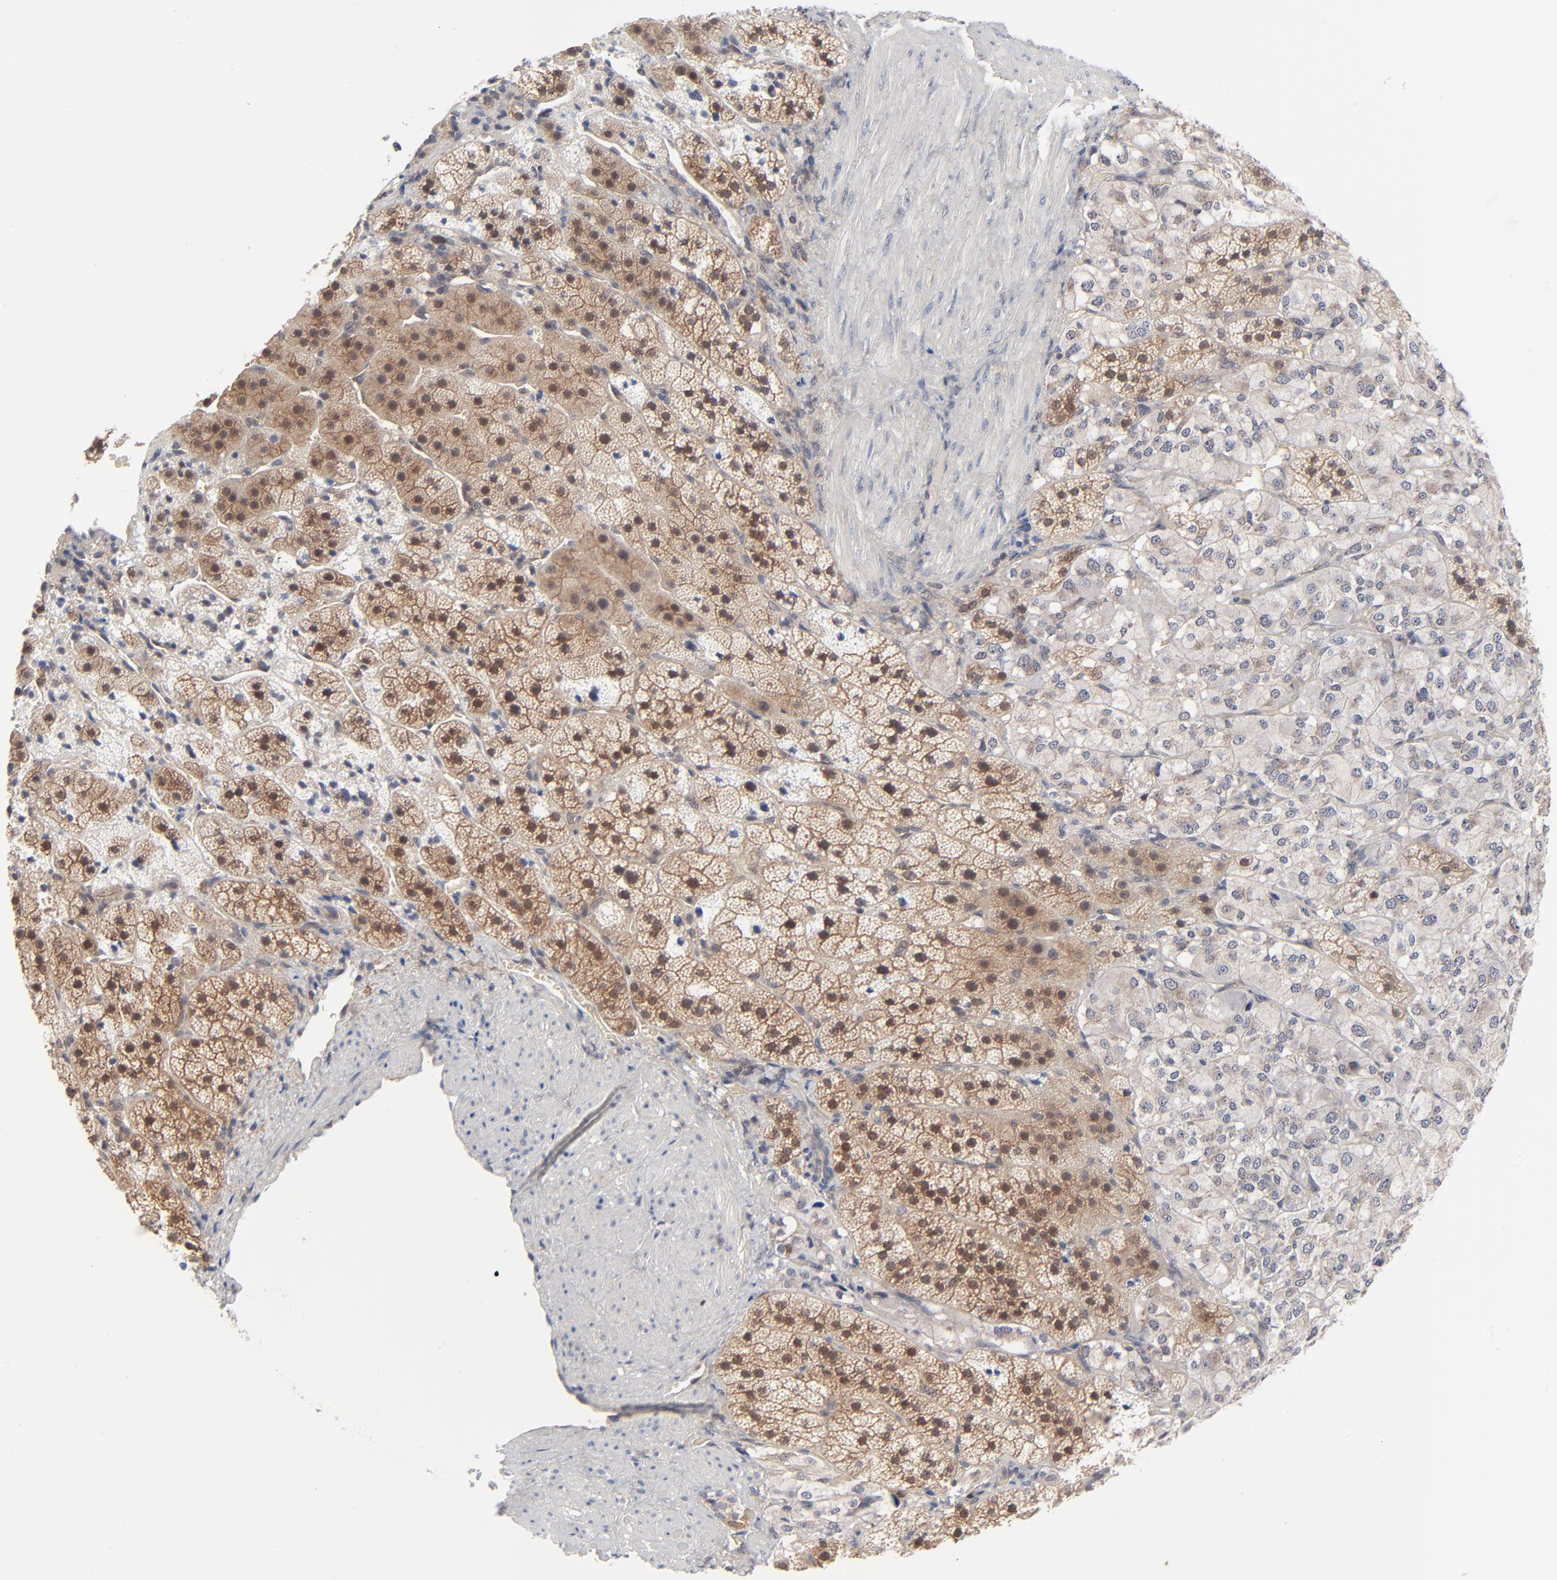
{"staining": {"intensity": "moderate", "quantity": "25%-75%", "location": "cytoplasmic/membranous"}, "tissue": "adrenal gland", "cell_type": "Glandular cells", "image_type": "normal", "snomed": [{"axis": "morphology", "description": "Normal tissue, NOS"}, {"axis": "topography", "description": "Adrenal gland"}], "caption": "Immunohistochemistry photomicrograph of unremarkable adrenal gland: human adrenal gland stained using immunohistochemistry (IHC) reveals medium levels of moderate protein expression localized specifically in the cytoplasmic/membranous of glandular cells, appearing as a cytoplasmic/membranous brown color.", "gene": "RPS6KB1", "patient": {"sex": "female", "age": 44}}